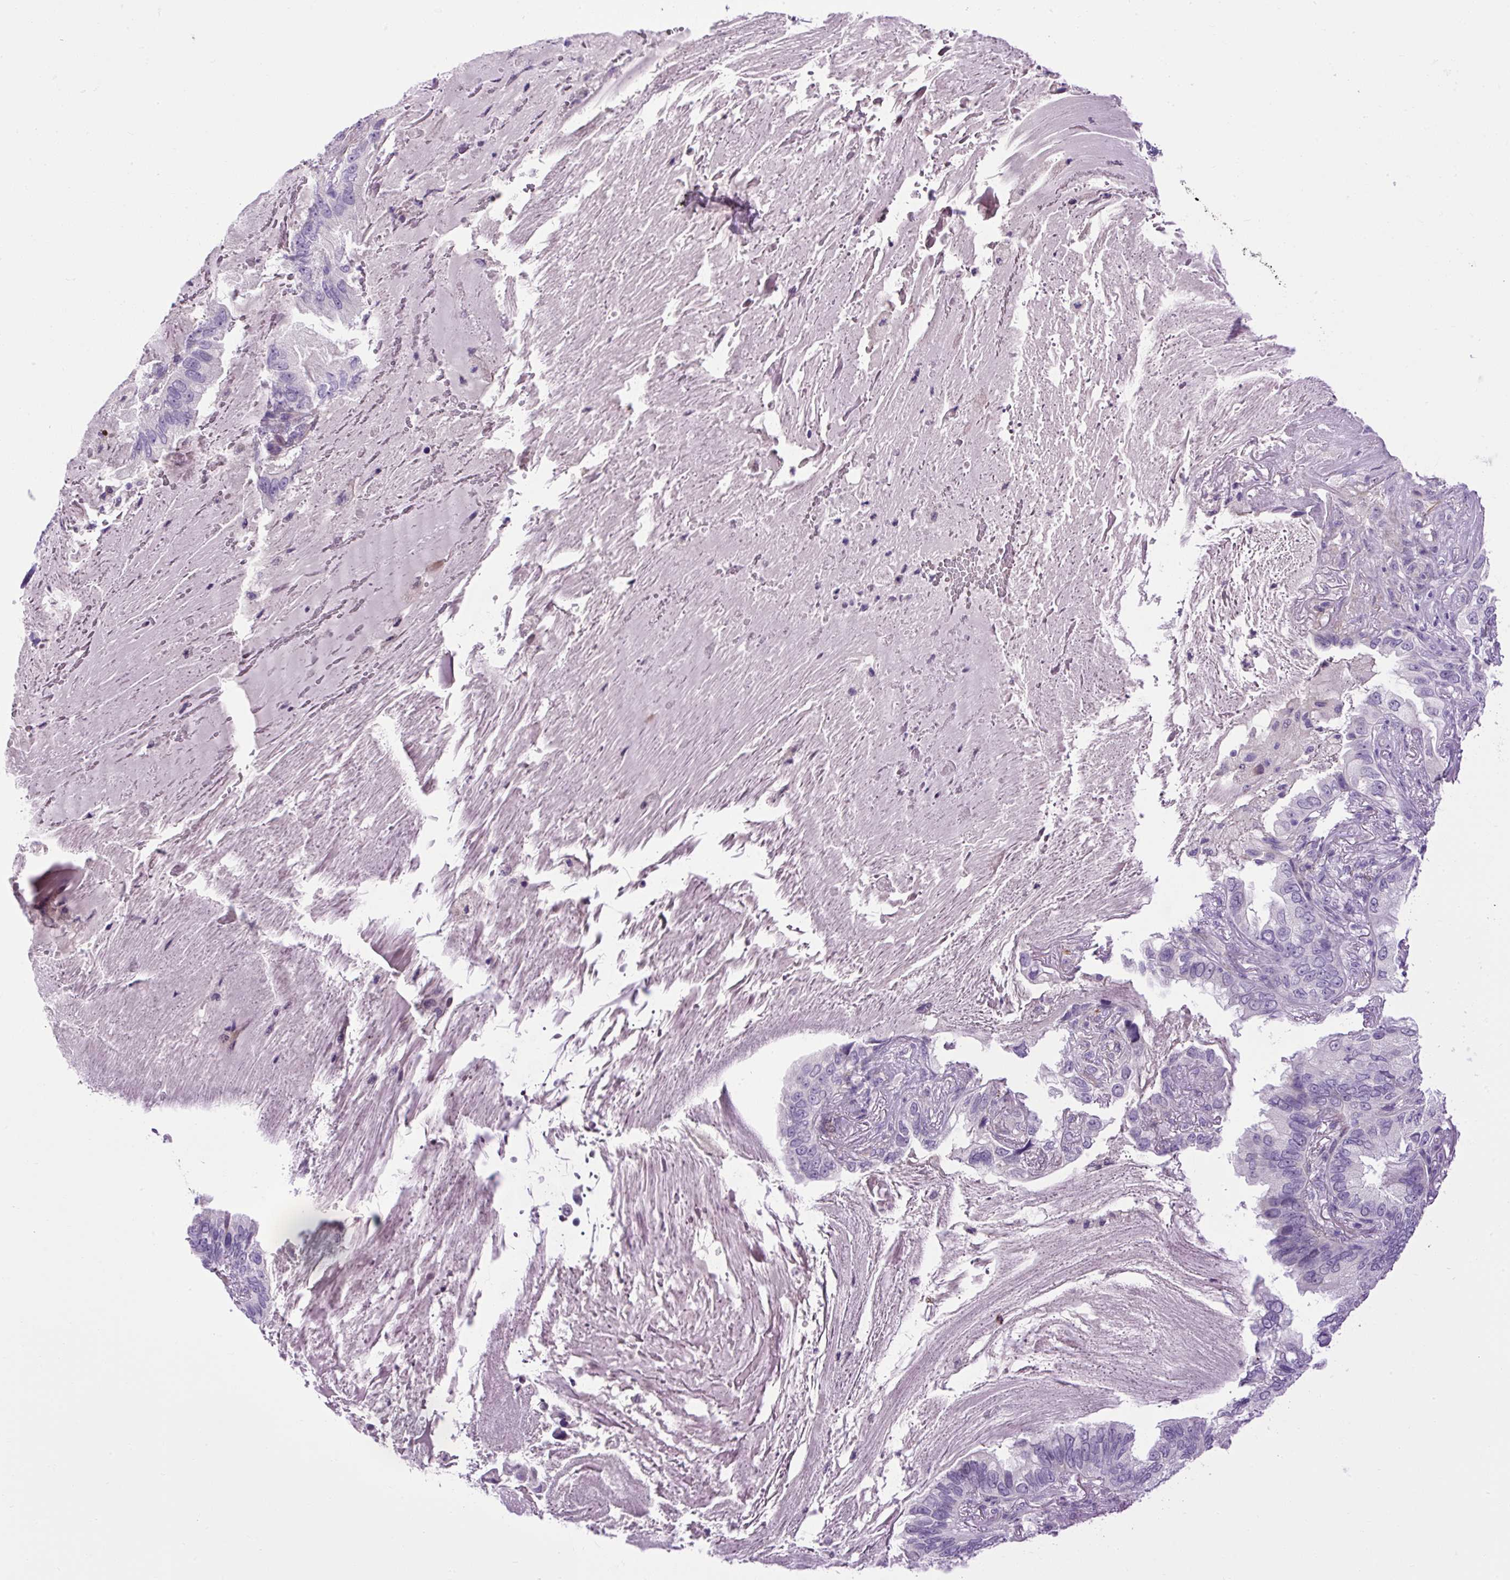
{"staining": {"intensity": "negative", "quantity": "none", "location": "none"}, "tissue": "lung cancer", "cell_type": "Tumor cells", "image_type": "cancer", "snomed": [{"axis": "morphology", "description": "Adenocarcinoma, NOS"}, {"axis": "topography", "description": "Lung"}], "caption": "Photomicrograph shows no protein positivity in tumor cells of lung cancer (adenocarcinoma) tissue.", "gene": "VWA7", "patient": {"sex": "female", "age": 69}}